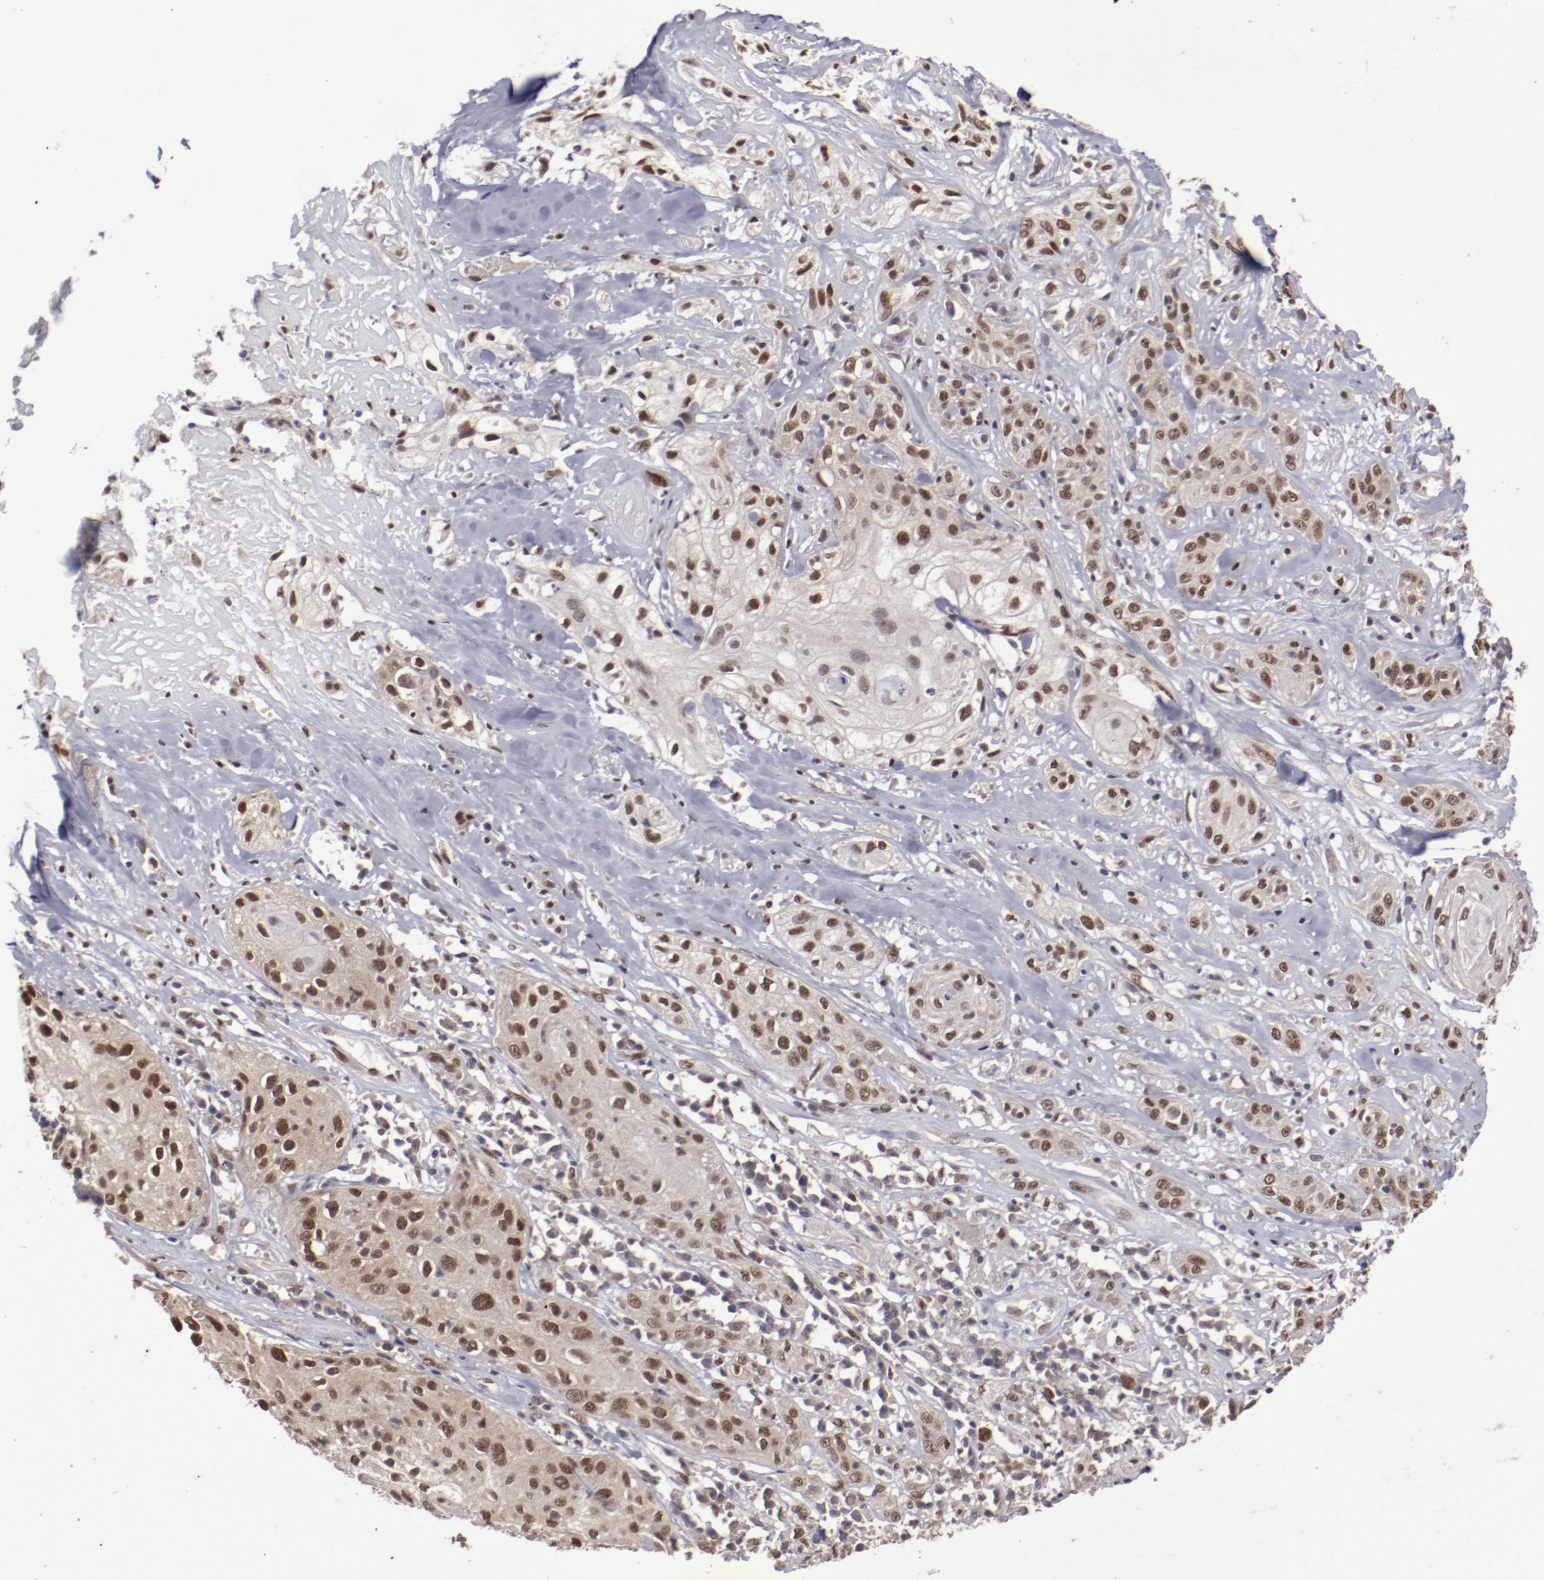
{"staining": {"intensity": "moderate", "quantity": ">75%", "location": "cytoplasmic/membranous,nuclear"}, "tissue": "skin cancer", "cell_type": "Tumor cells", "image_type": "cancer", "snomed": [{"axis": "morphology", "description": "Squamous cell carcinoma, NOS"}, {"axis": "topography", "description": "Skin"}], "caption": "Moderate cytoplasmic/membranous and nuclear positivity is present in about >75% of tumor cells in squamous cell carcinoma (skin).", "gene": "ARNT", "patient": {"sex": "male", "age": 65}}